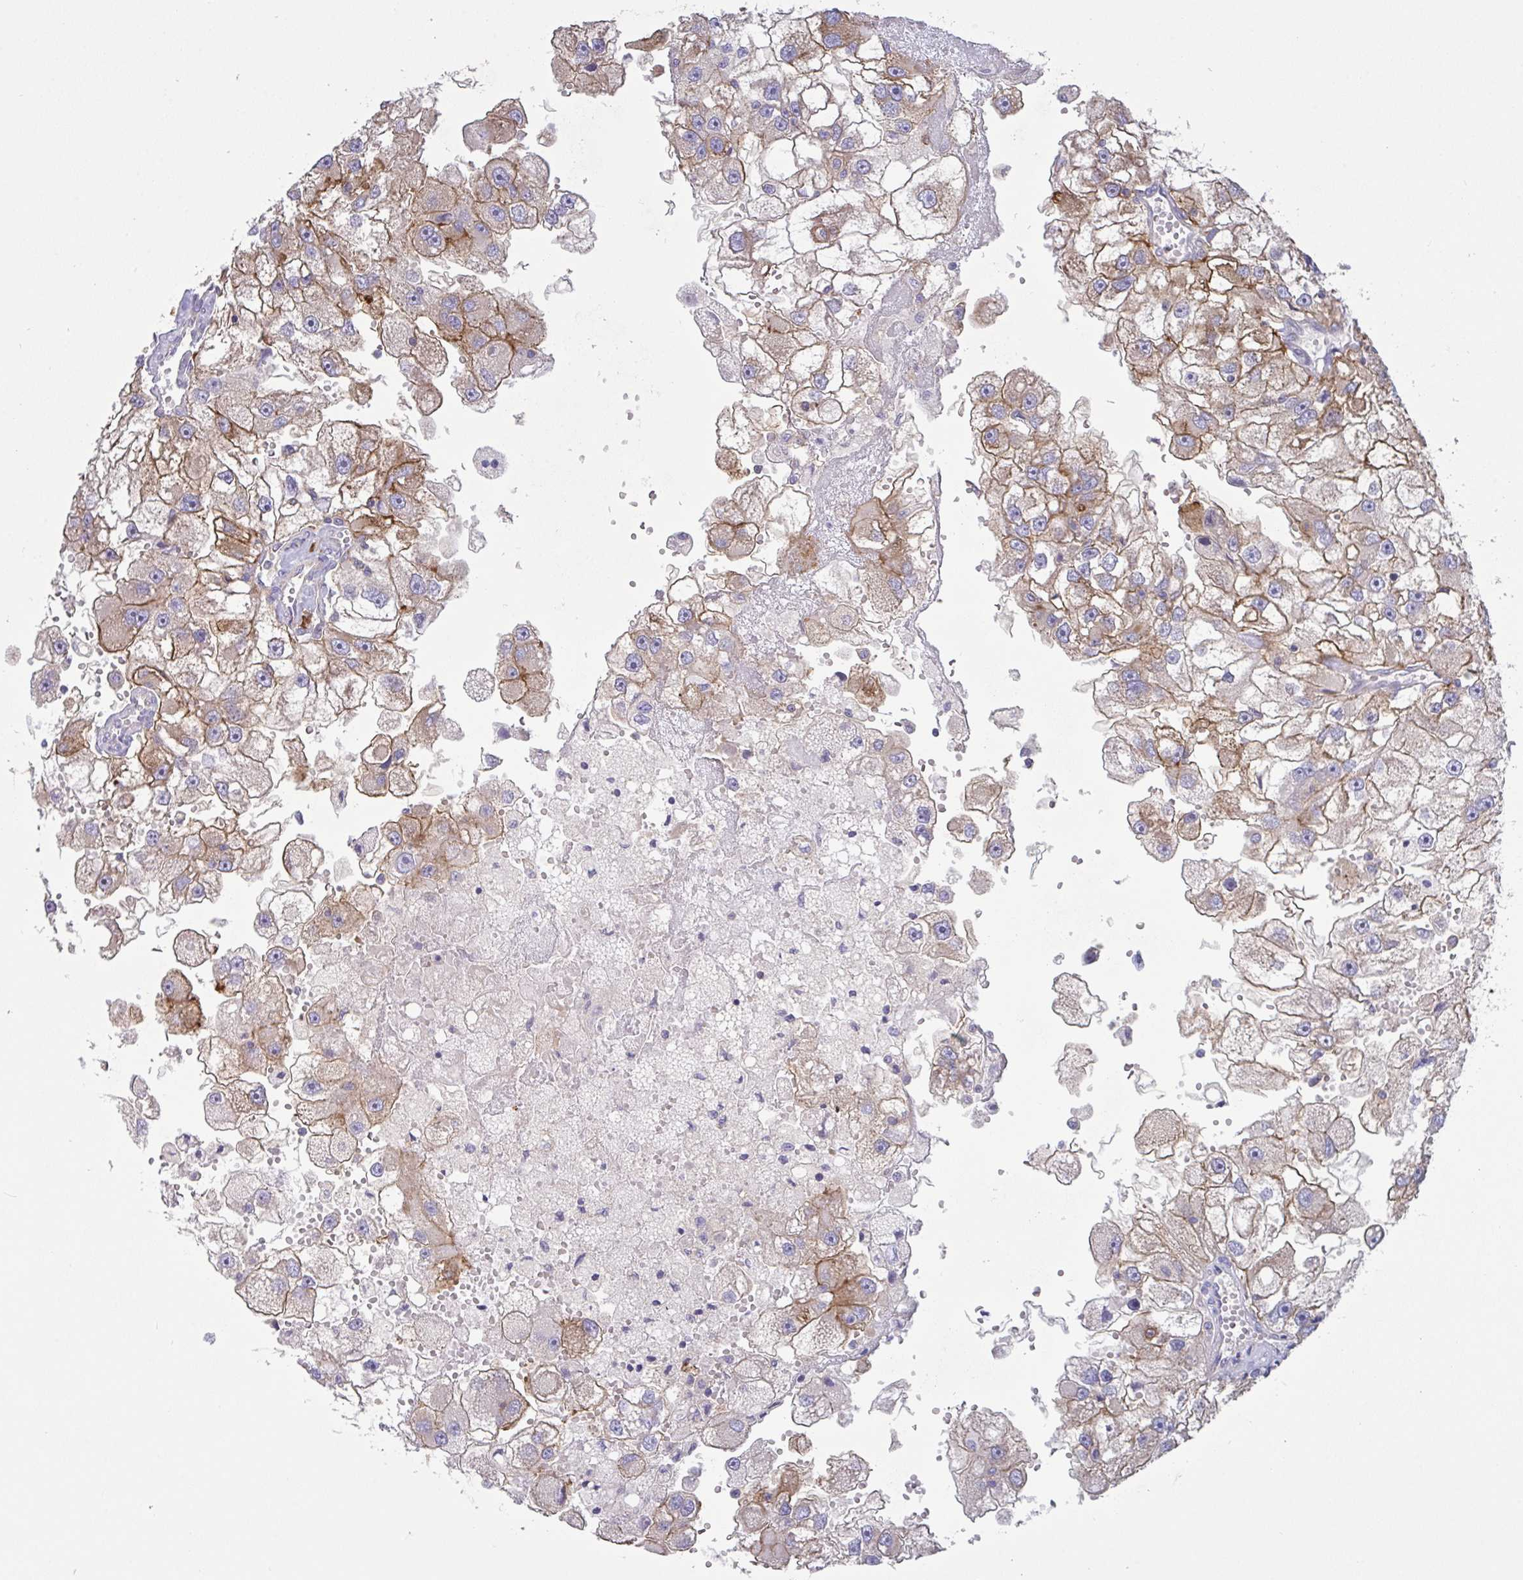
{"staining": {"intensity": "moderate", "quantity": ">75%", "location": "cytoplasmic/membranous"}, "tissue": "renal cancer", "cell_type": "Tumor cells", "image_type": "cancer", "snomed": [{"axis": "morphology", "description": "Adenocarcinoma, NOS"}, {"axis": "topography", "description": "Kidney"}], "caption": "Adenocarcinoma (renal) tissue reveals moderate cytoplasmic/membranous positivity in approximately >75% of tumor cells, visualized by immunohistochemistry.", "gene": "YARS2", "patient": {"sex": "male", "age": 63}}